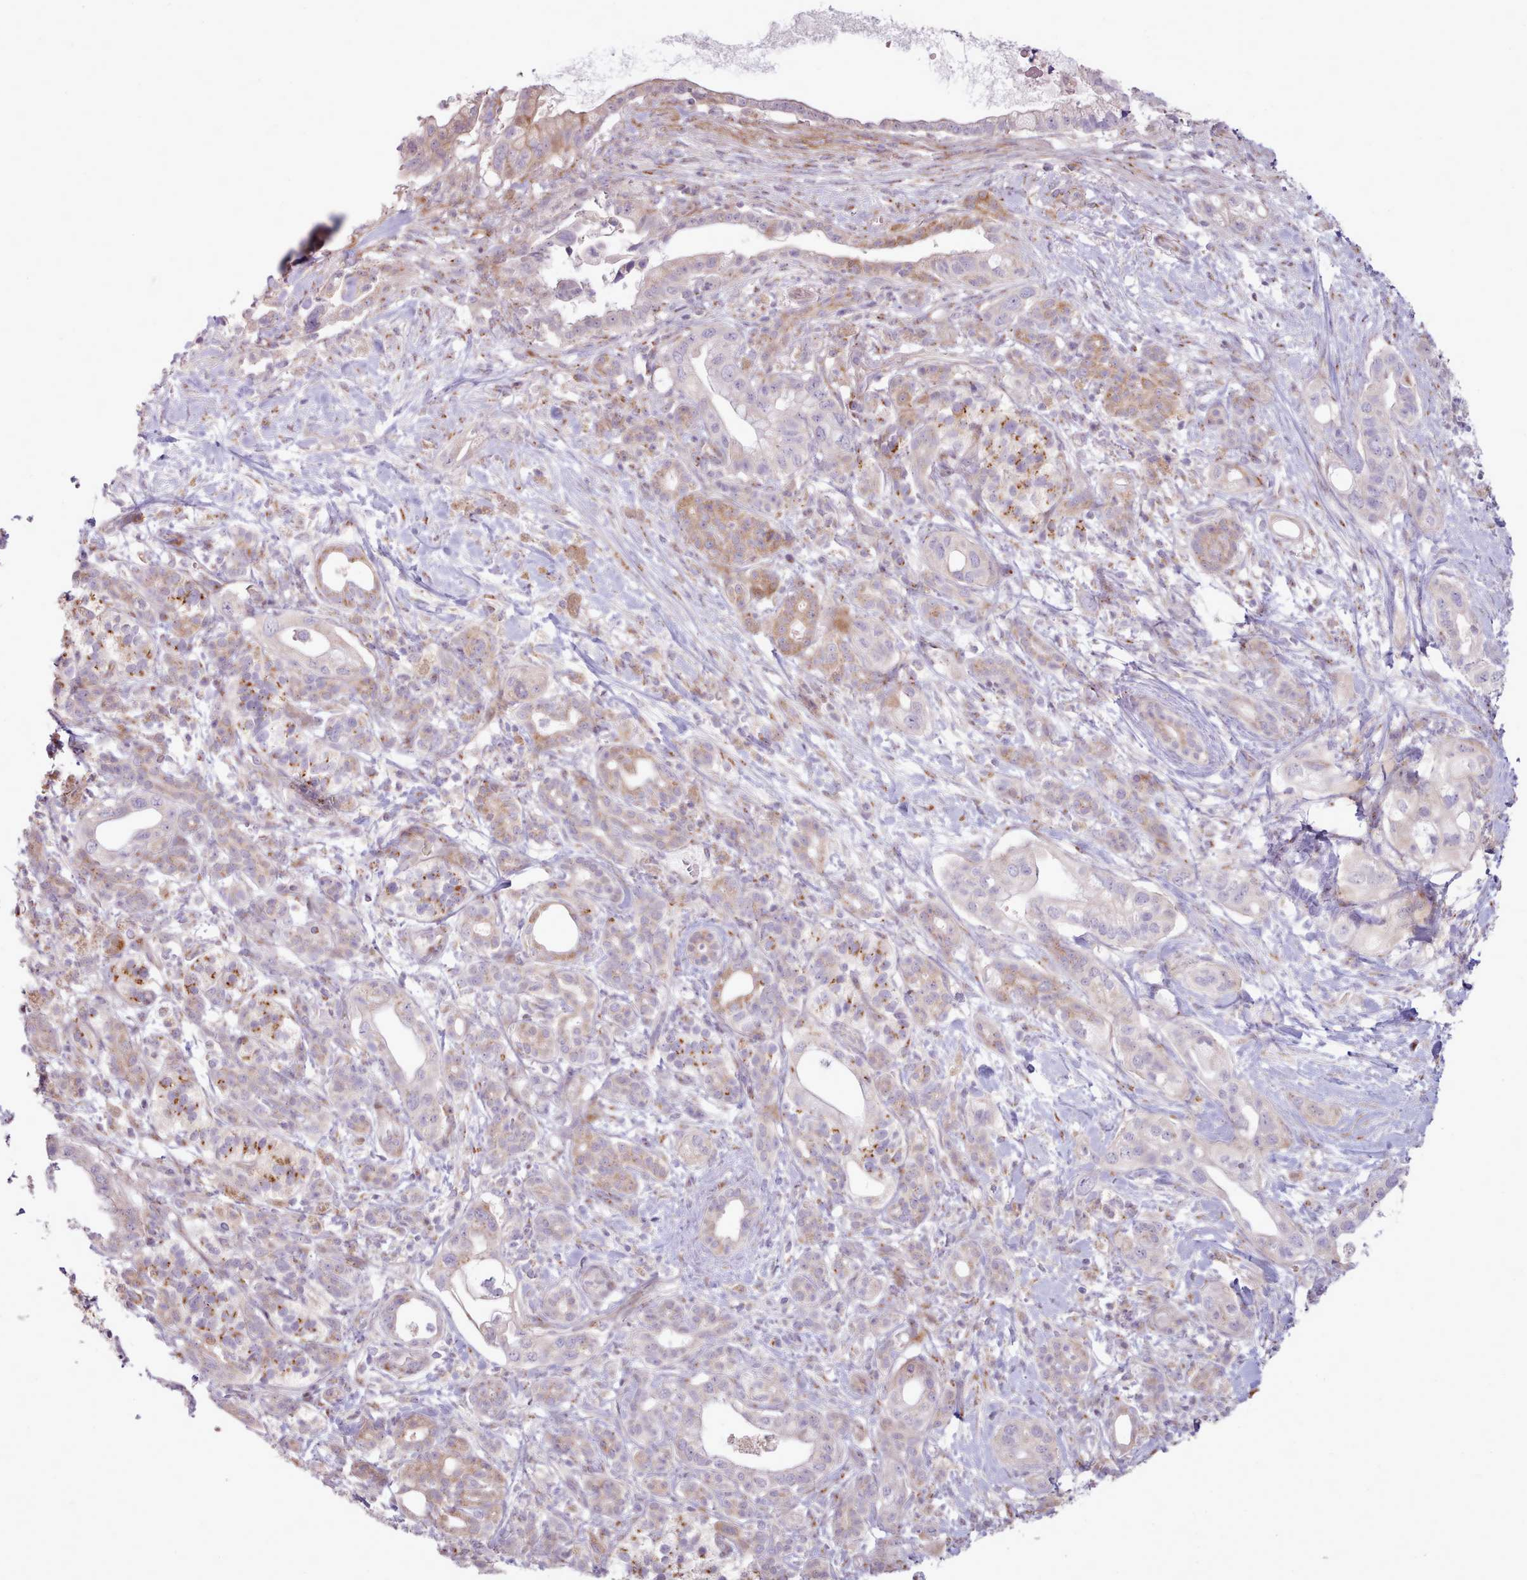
{"staining": {"intensity": "weak", "quantity": "25%-75%", "location": "cytoplasmic/membranous"}, "tissue": "pancreatic cancer", "cell_type": "Tumor cells", "image_type": "cancer", "snomed": [{"axis": "morphology", "description": "Adenocarcinoma, NOS"}, {"axis": "topography", "description": "Pancreas"}], "caption": "Immunohistochemistry of human pancreatic adenocarcinoma exhibits low levels of weak cytoplasmic/membranous staining in about 25%-75% of tumor cells.", "gene": "PPP3R2", "patient": {"sex": "male", "age": 44}}